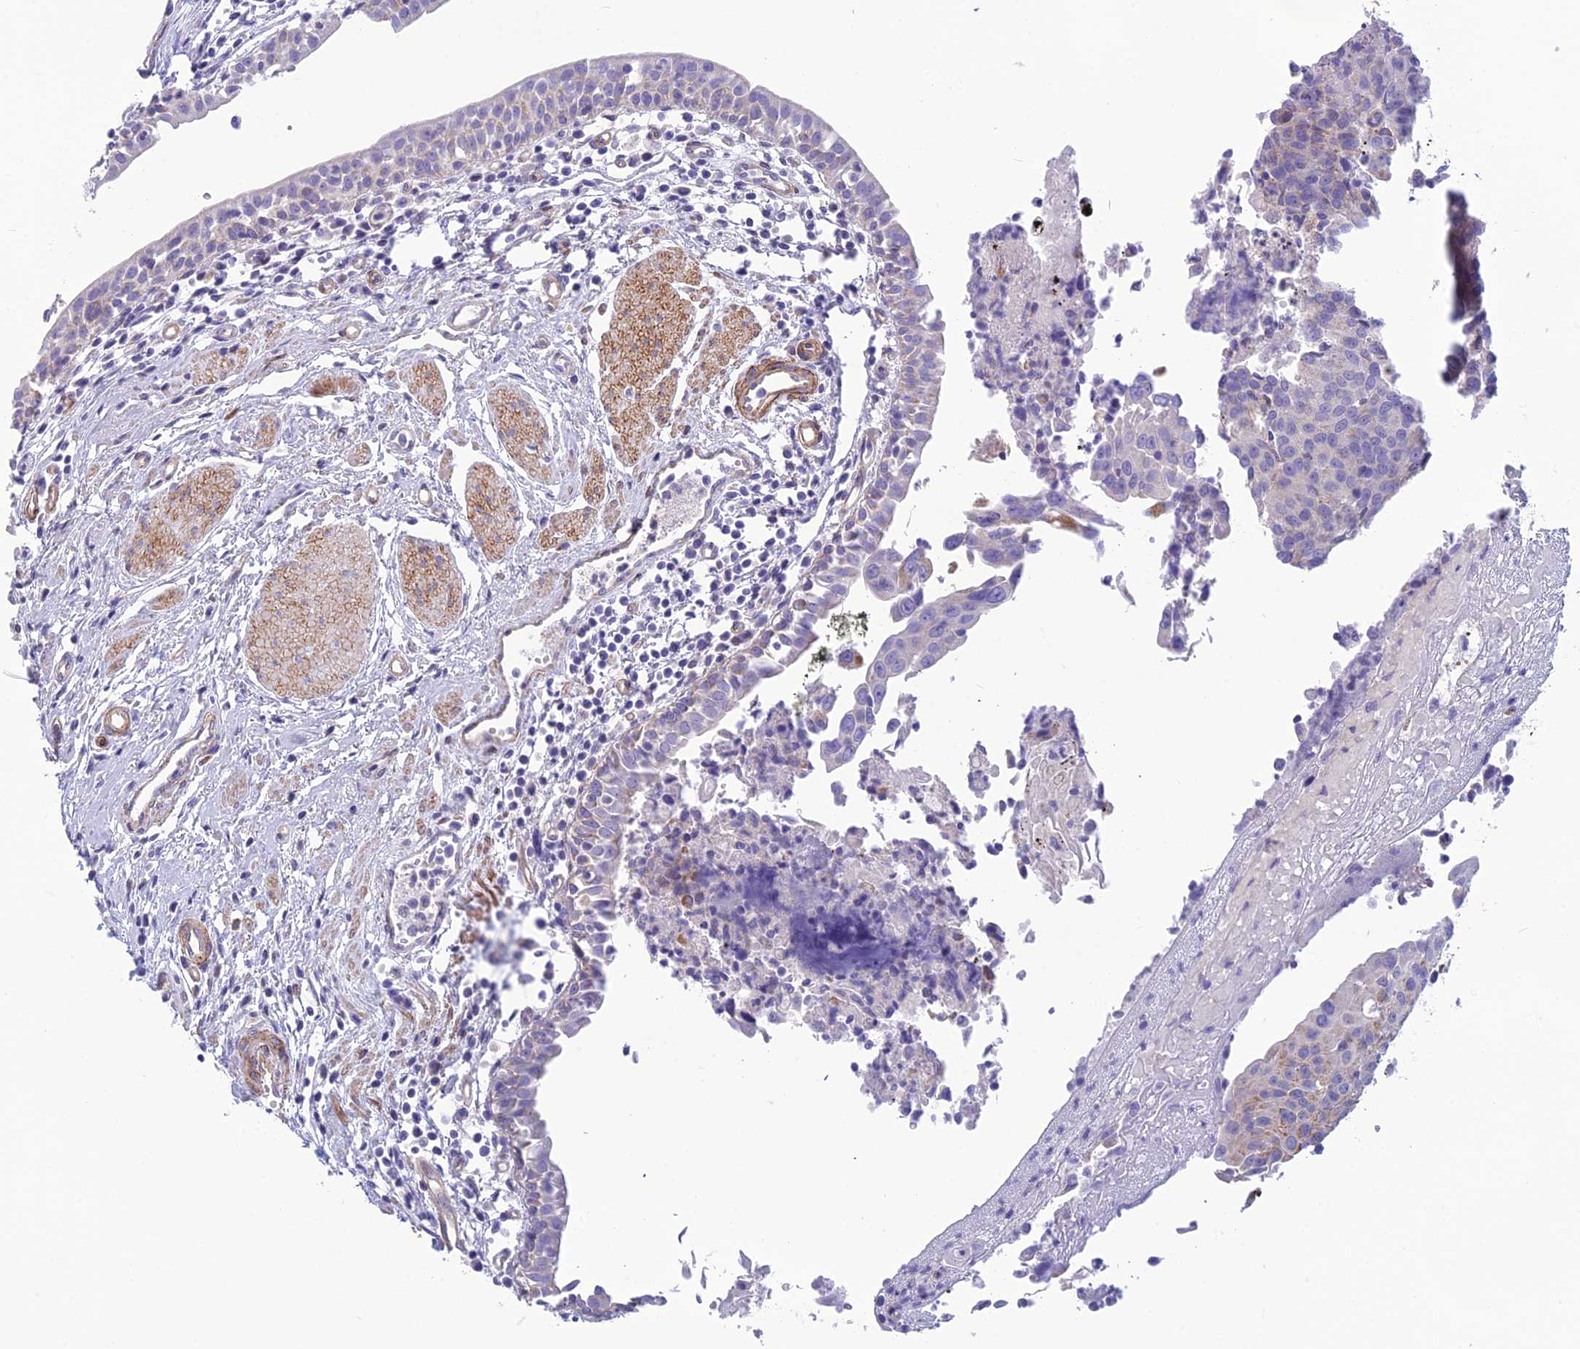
{"staining": {"intensity": "negative", "quantity": "none", "location": "none"}, "tissue": "urothelial cancer", "cell_type": "Tumor cells", "image_type": "cancer", "snomed": [{"axis": "morphology", "description": "Urothelial carcinoma, High grade"}, {"axis": "topography", "description": "Urinary bladder"}], "caption": "There is no significant staining in tumor cells of high-grade urothelial carcinoma.", "gene": "POMGNT1", "patient": {"sex": "female", "age": 85}}